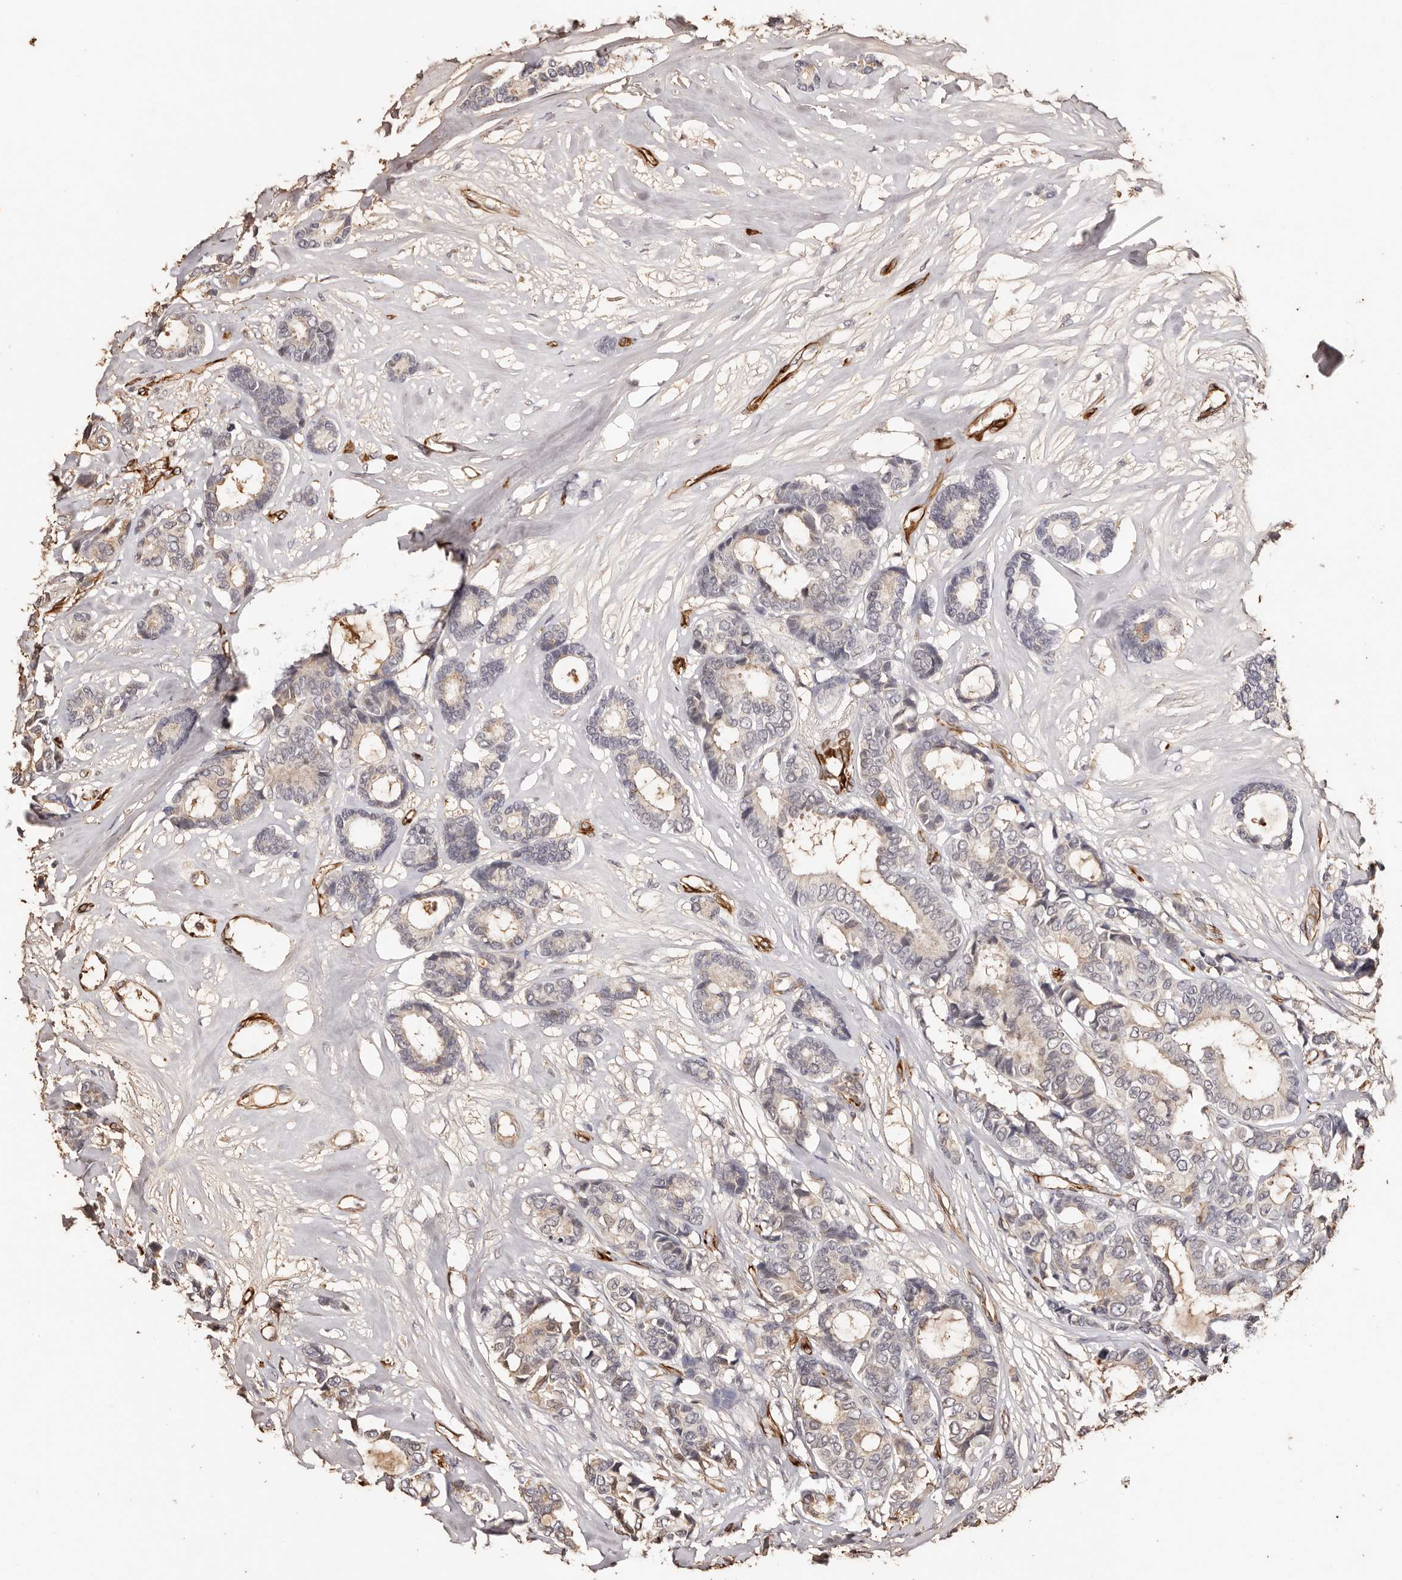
{"staining": {"intensity": "negative", "quantity": "none", "location": "none"}, "tissue": "breast cancer", "cell_type": "Tumor cells", "image_type": "cancer", "snomed": [{"axis": "morphology", "description": "Duct carcinoma"}, {"axis": "topography", "description": "Breast"}], "caption": "IHC of human breast intraductal carcinoma demonstrates no expression in tumor cells. Nuclei are stained in blue.", "gene": "ZNF557", "patient": {"sex": "female", "age": 87}}